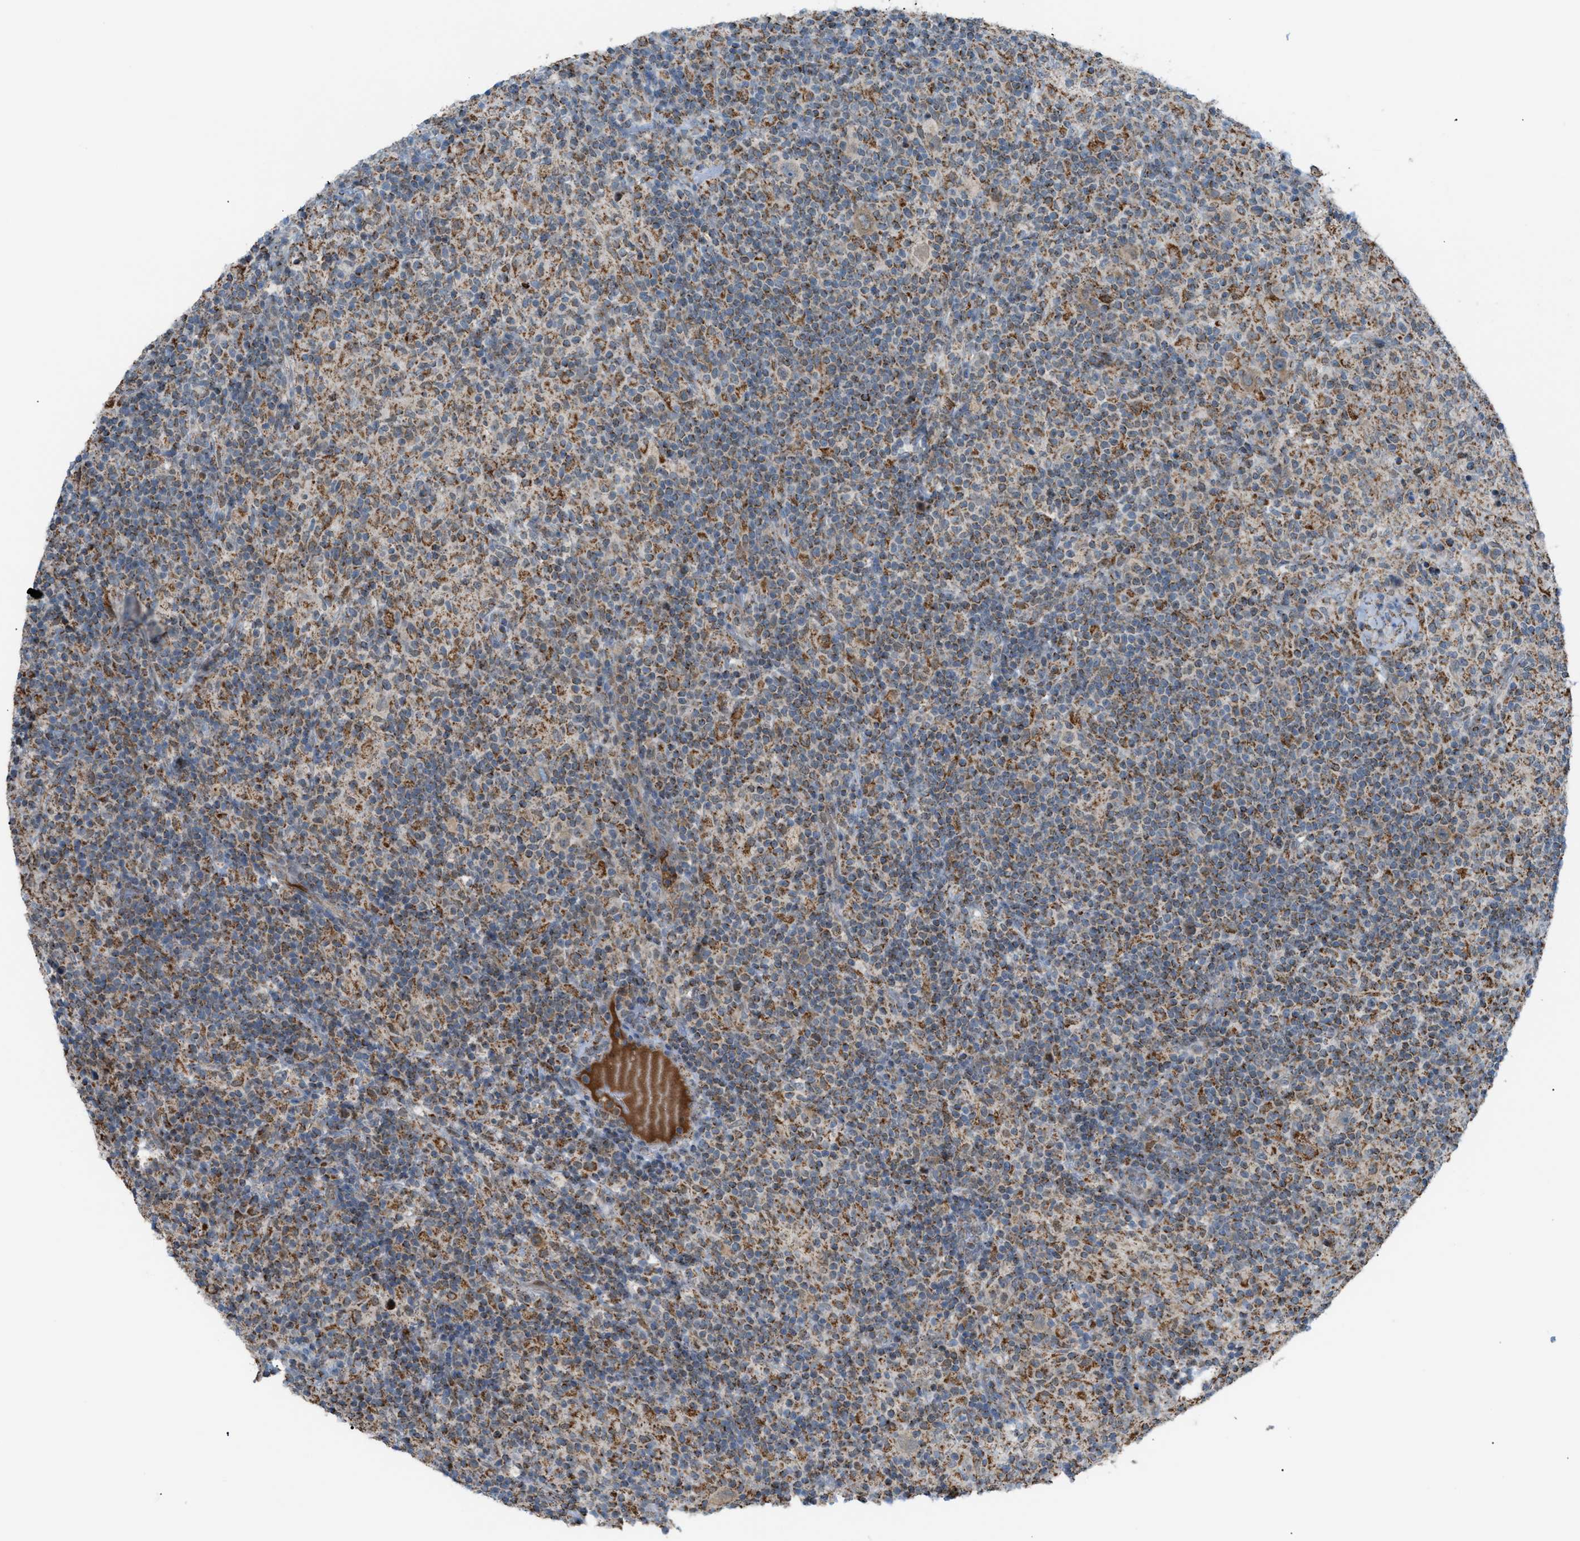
{"staining": {"intensity": "weak", "quantity": ">75%", "location": "cytoplasmic/membranous"}, "tissue": "lymphoma", "cell_type": "Tumor cells", "image_type": "cancer", "snomed": [{"axis": "morphology", "description": "Hodgkin's disease, NOS"}, {"axis": "topography", "description": "Lymph node"}], "caption": "Protein analysis of Hodgkin's disease tissue demonstrates weak cytoplasmic/membranous staining in approximately >75% of tumor cells. (Stains: DAB in brown, nuclei in blue, Microscopy: brightfield microscopy at high magnification).", "gene": "SRM", "patient": {"sex": "male", "age": 70}}